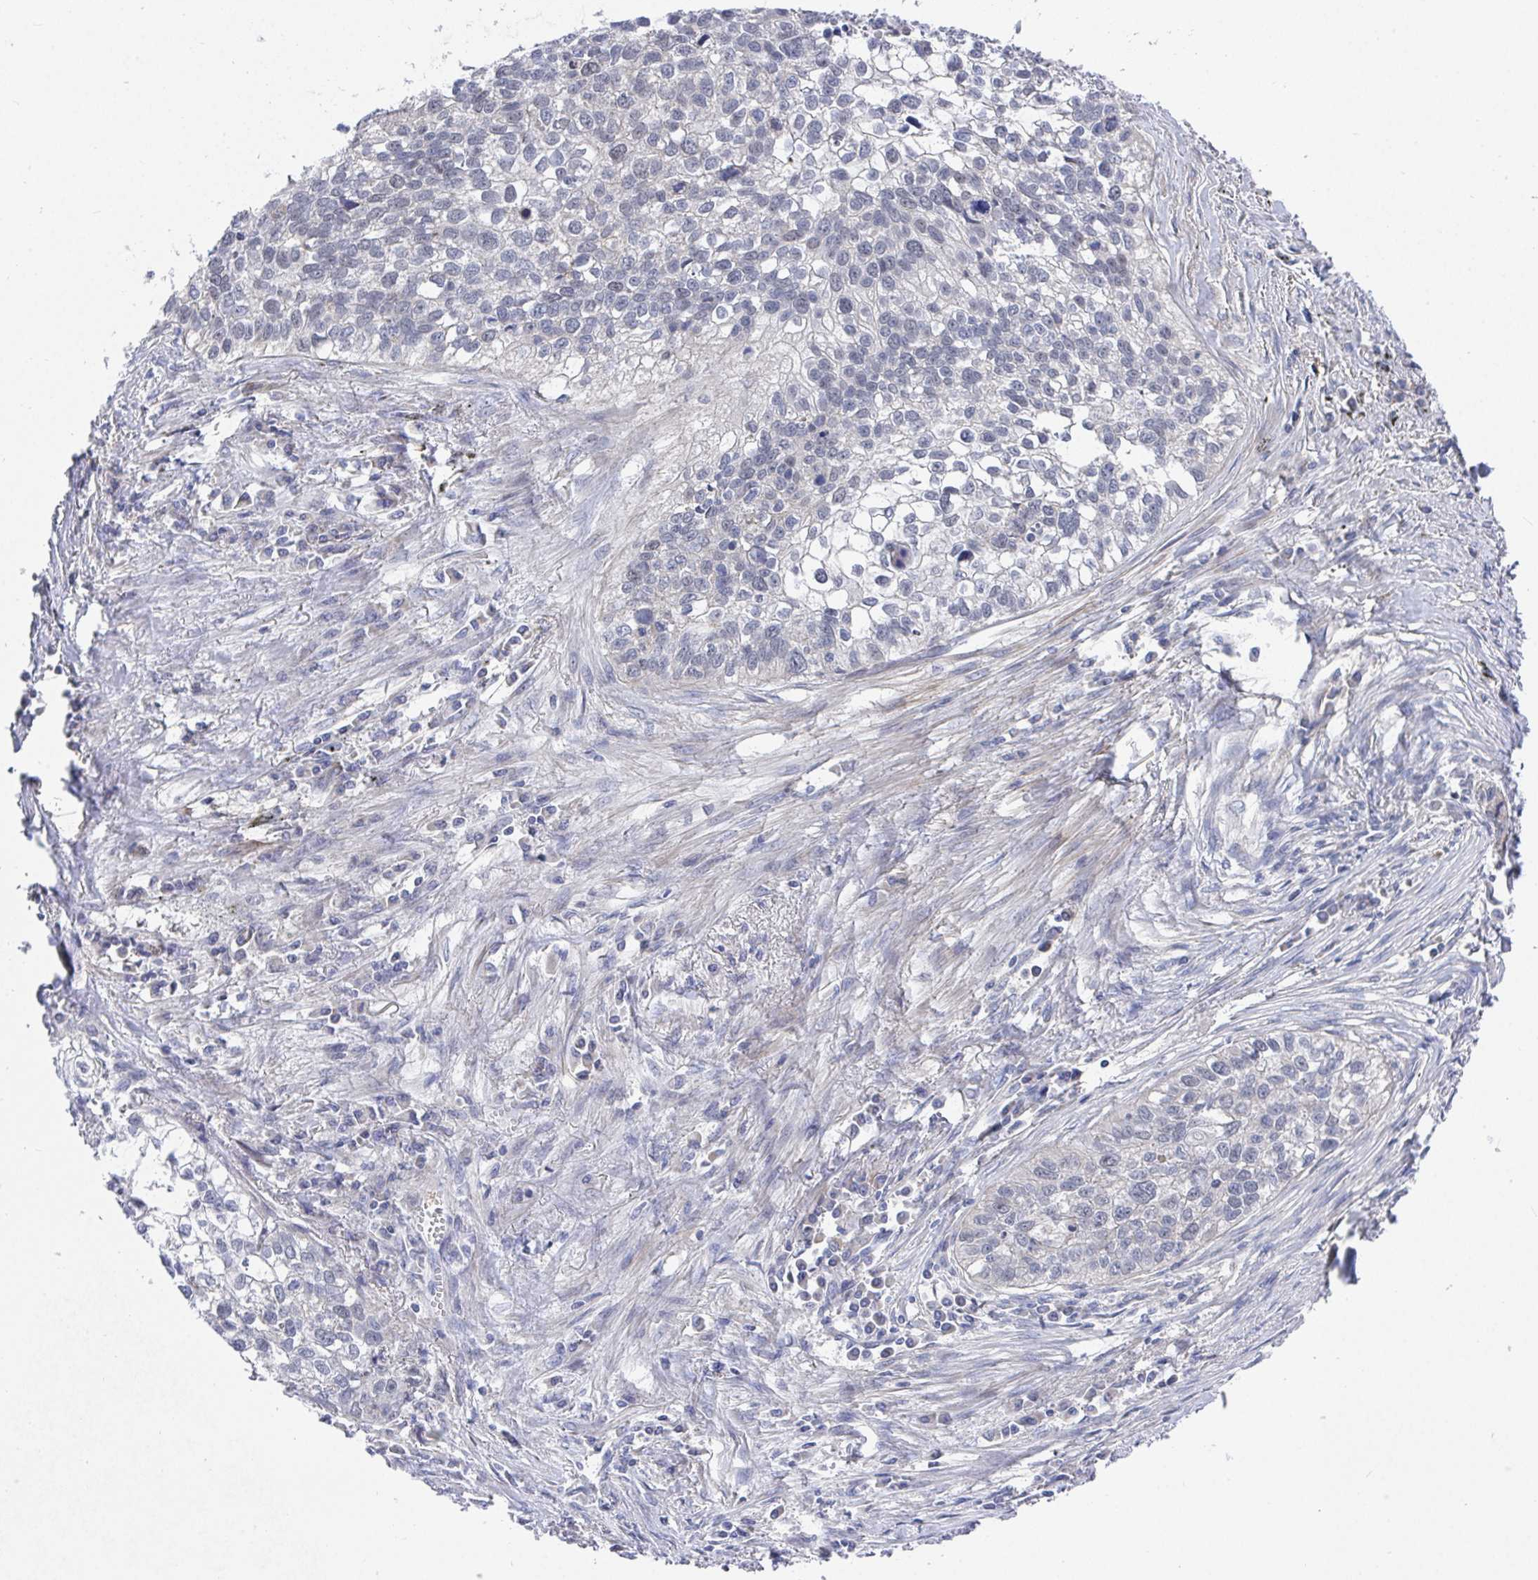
{"staining": {"intensity": "negative", "quantity": "none", "location": "none"}, "tissue": "lung cancer", "cell_type": "Tumor cells", "image_type": "cancer", "snomed": [{"axis": "morphology", "description": "Squamous cell carcinoma, NOS"}, {"axis": "topography", "description": "Lung"}], "caption": "IHC histopathology image of human lung cancer (squamous cell carcinoma) stained for a protein (brown), which displays no positivity in tumor cells.", "gene": "ATP5F1C", "patient": {"sex": "male", "age": 74}}